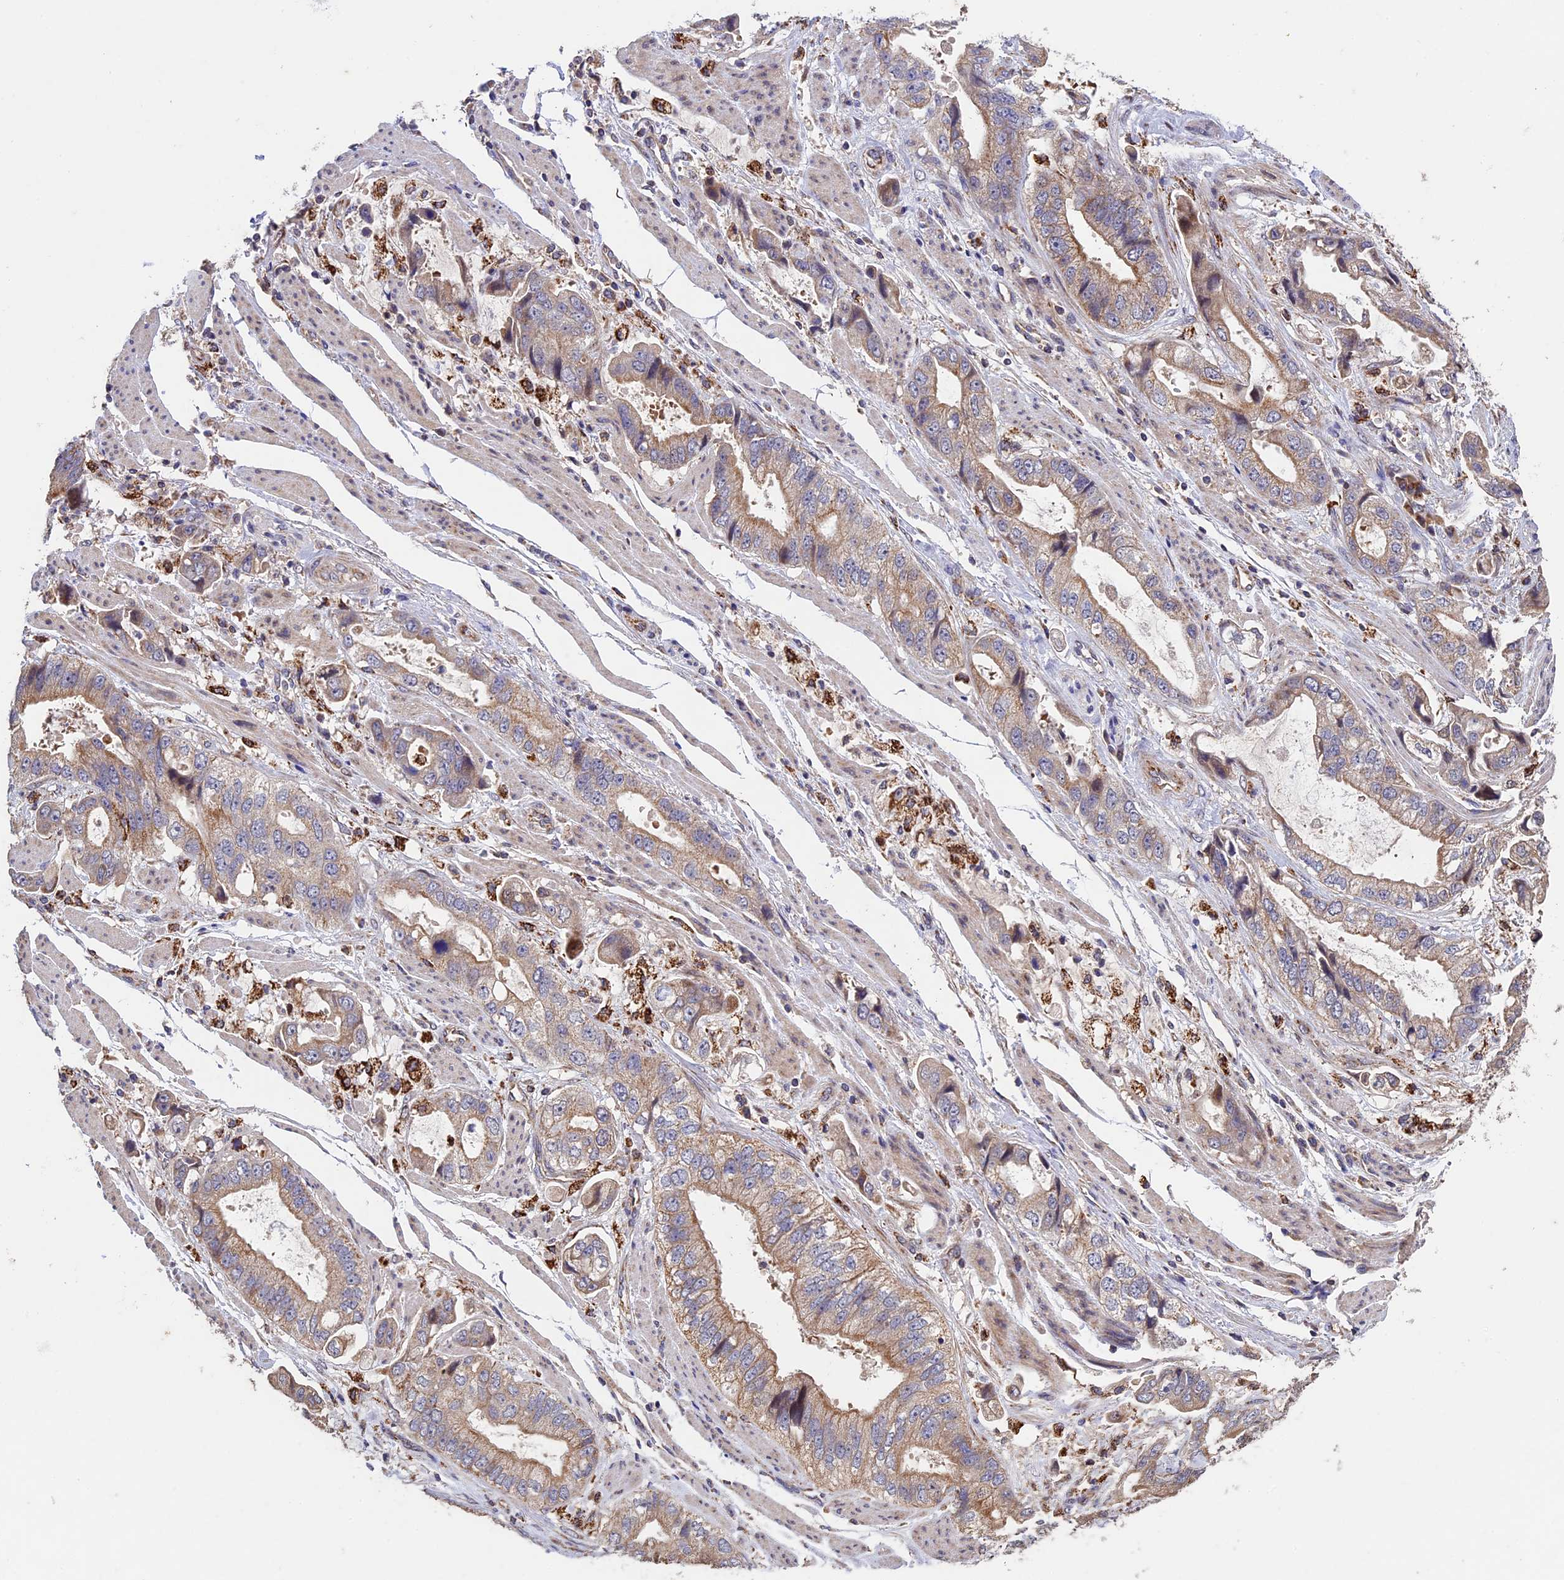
{"staining": {"intensity": "moderate", "quantity": ">75%", "location": "cytoplasmic/membranous"}, "tissue": "stomach cancer", "cell_type": "Tumor cells", "image_type": "cancer", "snomed": [{"axis": "morphology", "description": "Adenocarcinoma, NOS"}, {"axis": "topography", "description": "Stomach"}], "caption": "This photomicrograph exhibits IHC staining of adenocarcinoma (stomach), with medium moderate cytoplasmic/membranous staining in about >75% of tumor cells.", "gene": "RNF17", "patient": {"sex": "male", "age": 62}}